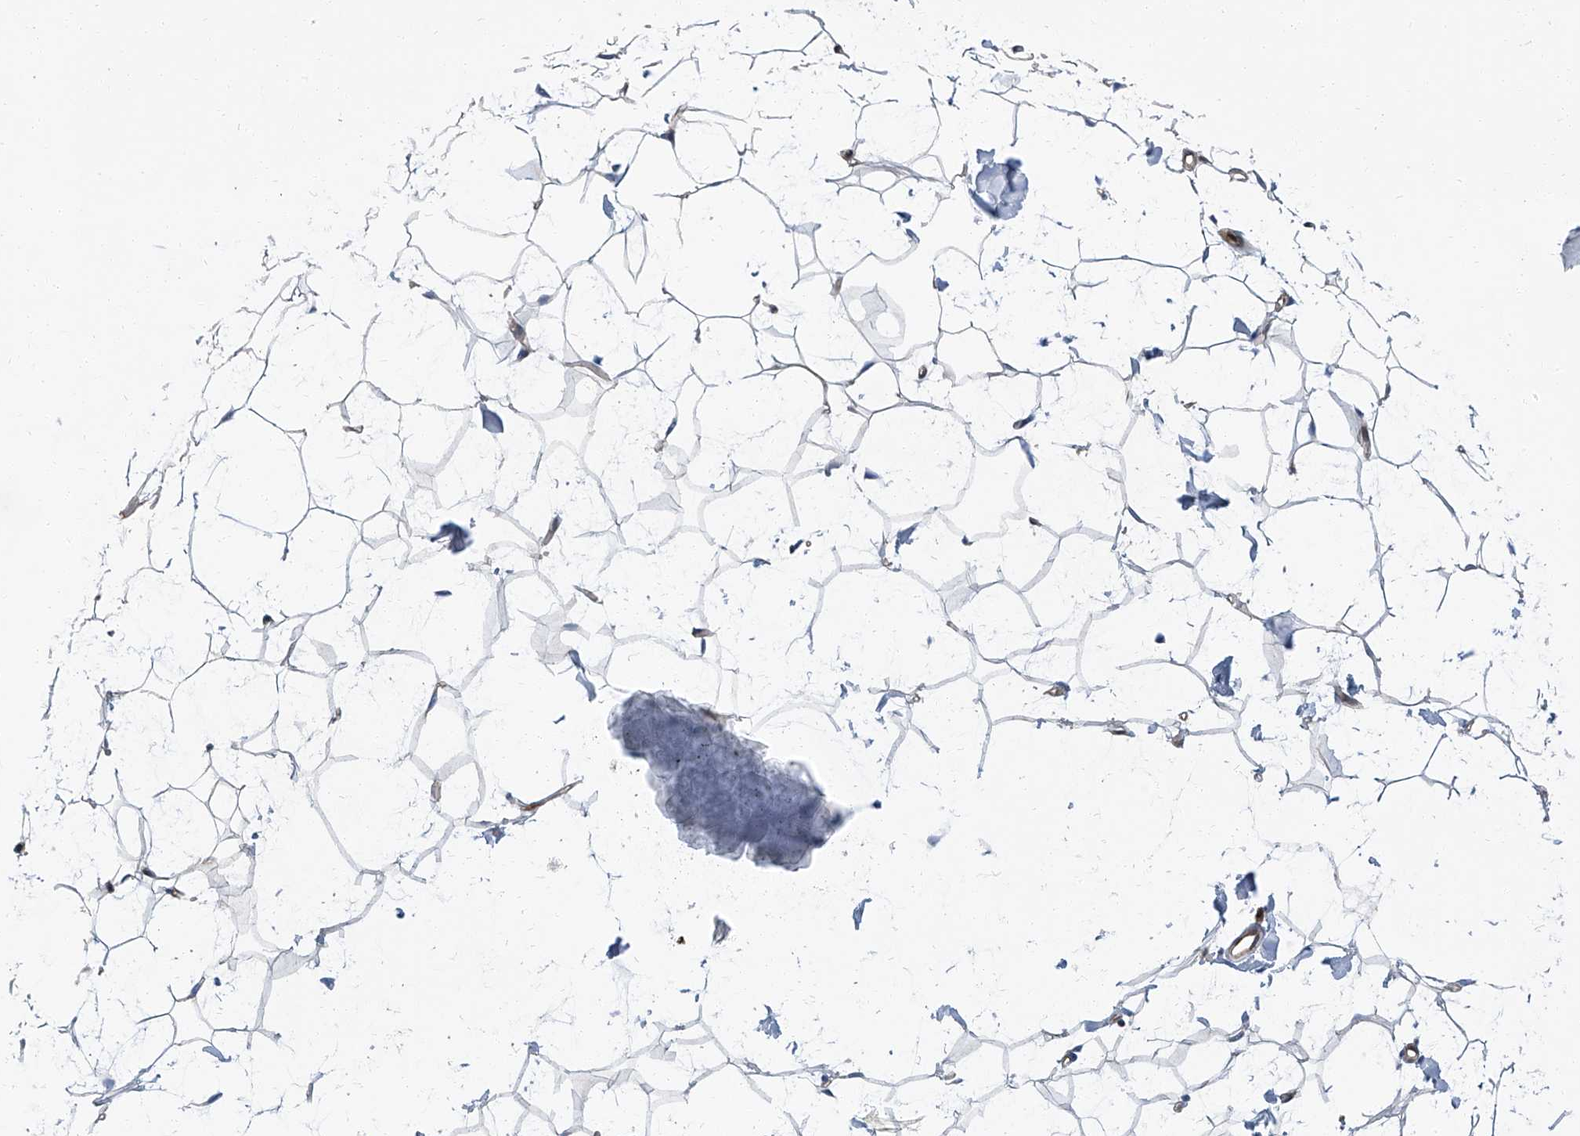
{"staining": {"intensity": "negative", "quantity": "none", "location": "none"}, "tissue": "adipose tissue", "cell_type": "Adipocytes", "image_type": "normal", "snomed": [{"axis": "morphology", "description": "Normal tissue, NOS"}, {"axis": "topography", "description": "Breast"}], "caption": "DAB immunohistochemical staining of unremarkable human adipose tissue reveals no significant expression in adipocytes. (DAB immunohistochemistry (IHC), high magnification).", "gene": "PSMB10", "patient": {"sex": "female", "age": 23}}